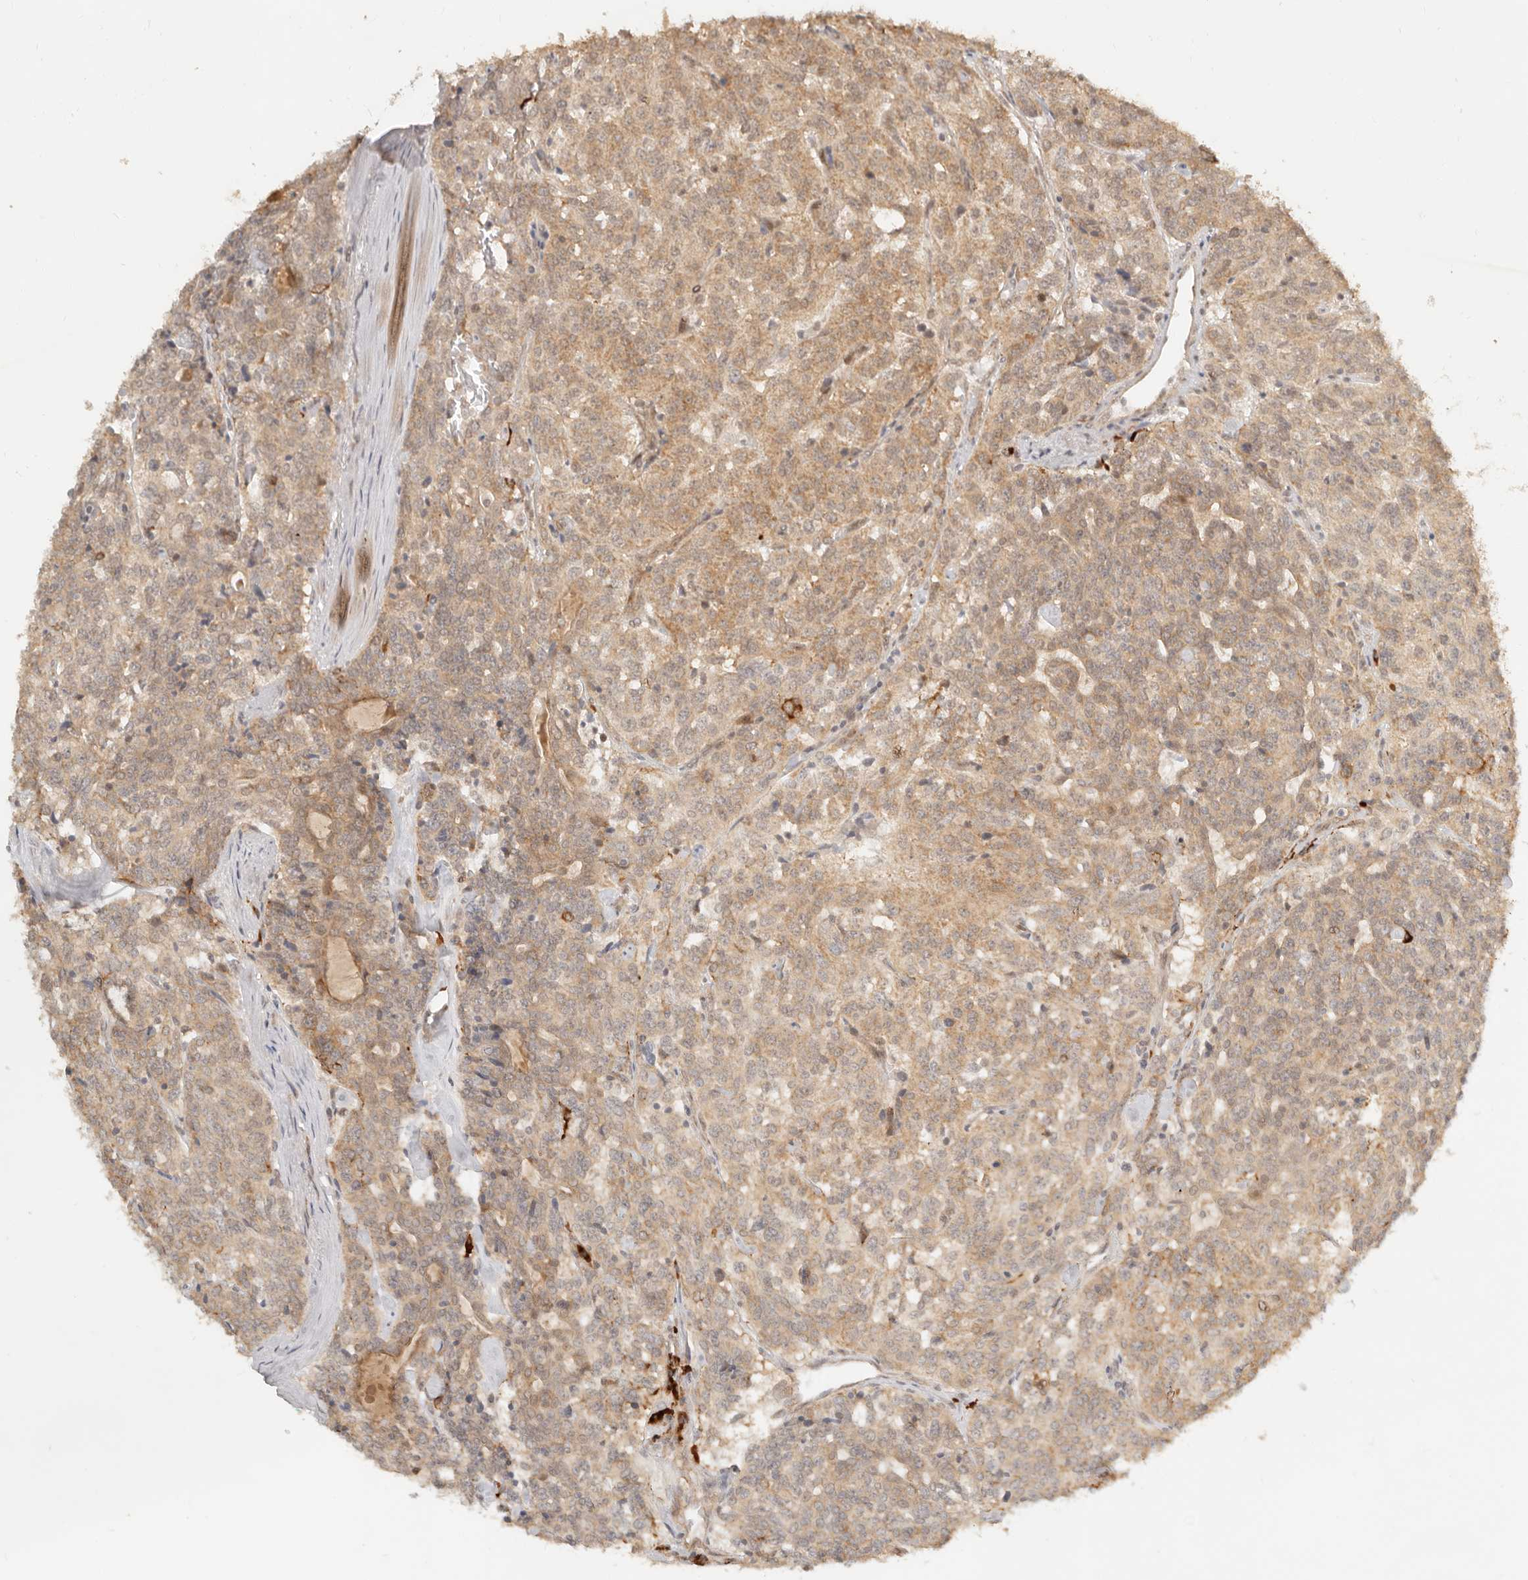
{"staining": {"intensity": "weak", "quantity": ">75%", "location": "cytoplasmic/membranous"}, "tissue": "carcinoid", "cell_type": "Tumor cells", "image_type": "cancer", "snomed": [{"axis": "morphology", "description": "Carcinoid, malignant, NOS"}, {"axis": "topography", "description": "Lung"}], "caption": "Protein expression analysis of carcinoid (malignant) exhibits weak cytoplasmic/membranous positivity in approximately >75% of tumor cells.", "gene": "BAALC", "patient": {"sex": "female", "age": 46}}